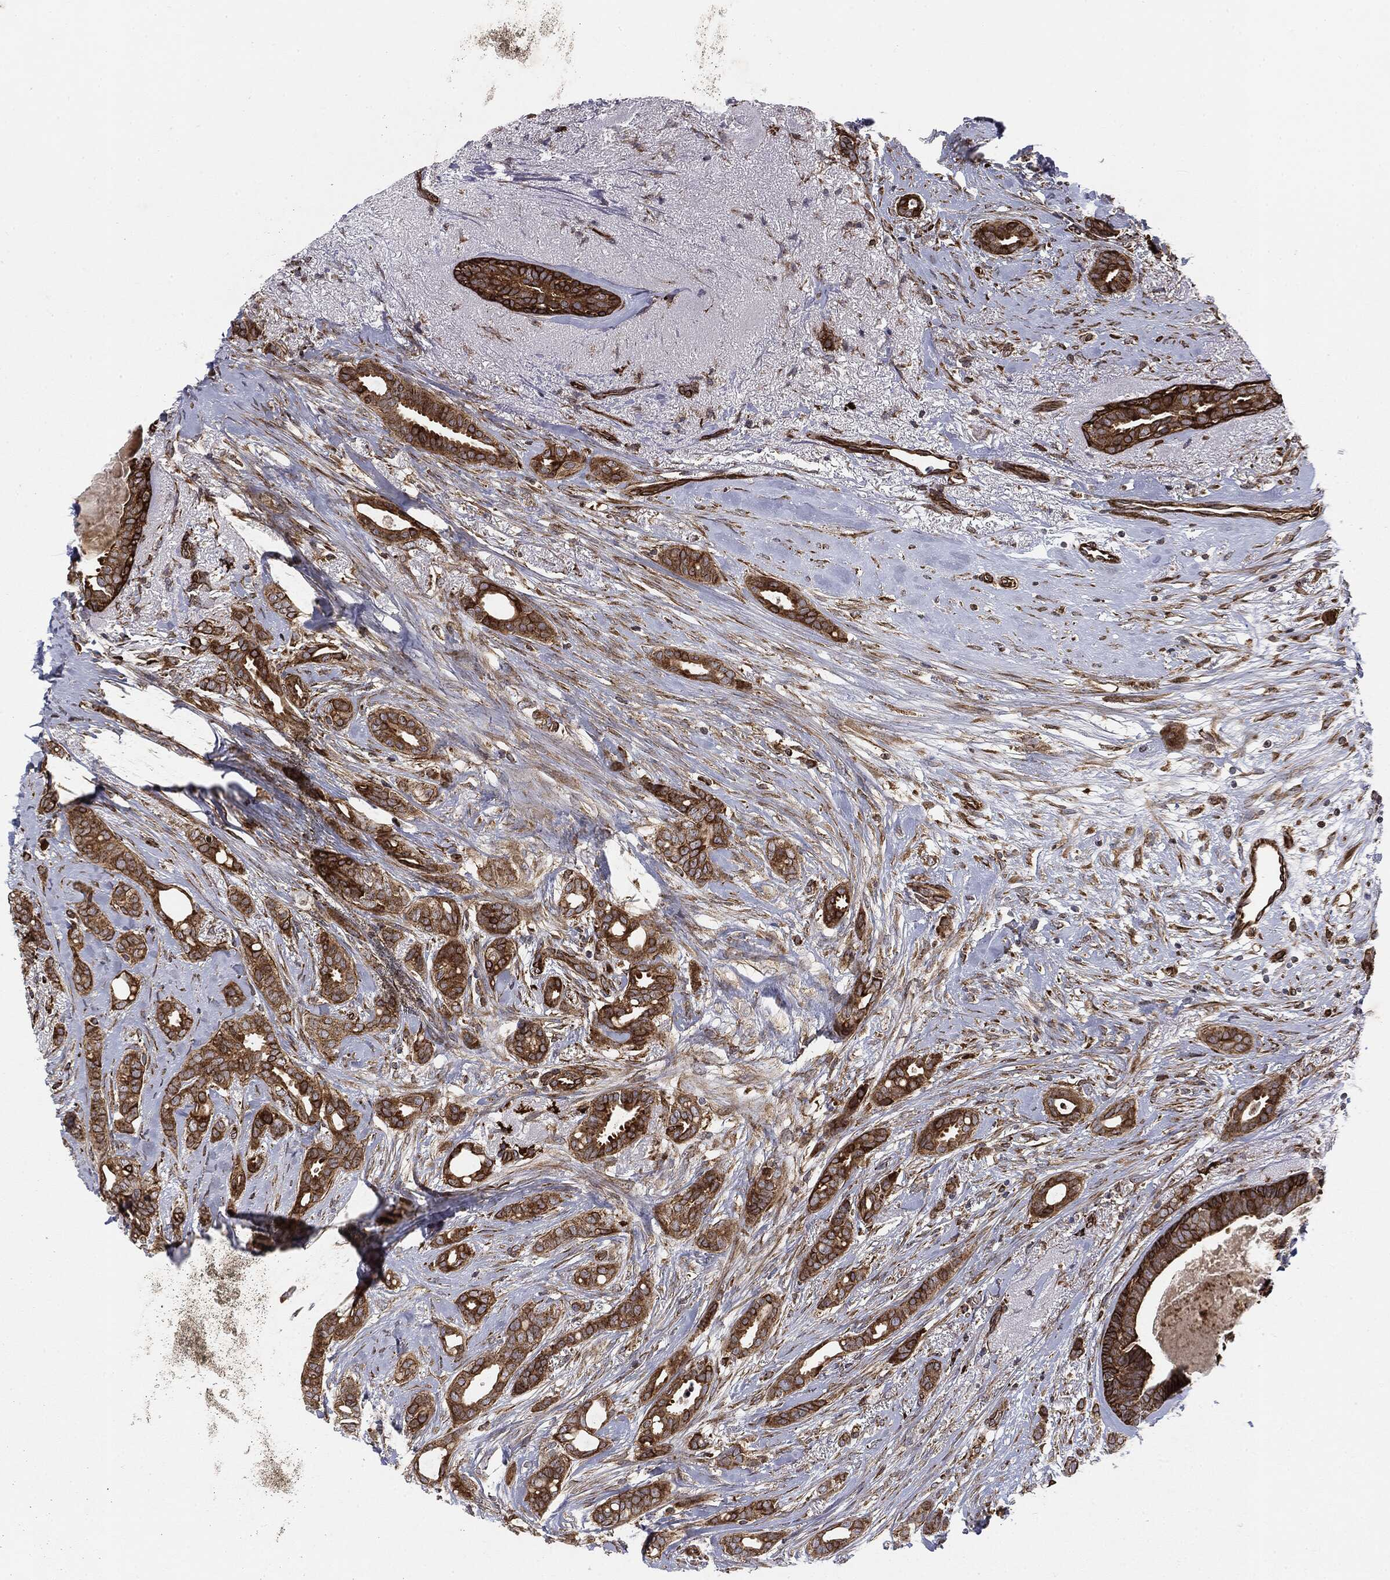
{"staining": {"intensity": "strong", "quantity": ">75%", "location": "cytoplasmic/membranous"}, "tissue": "breast cancer", "cell_type": "Tumor cells", "image_type": "cancer", "snomed": [{"axis": "morphology", "description": "Duct carcinoma"}, {"axis": "topography", "description": "Breast"}], "caption": "Breast cancer stained for a protein (brown) shows strong cytoplasmic/membranous positive positivity in about >75% of tumor cells.", "gene": "CYLD", "patient": {"sex": "female", "age": 51}}